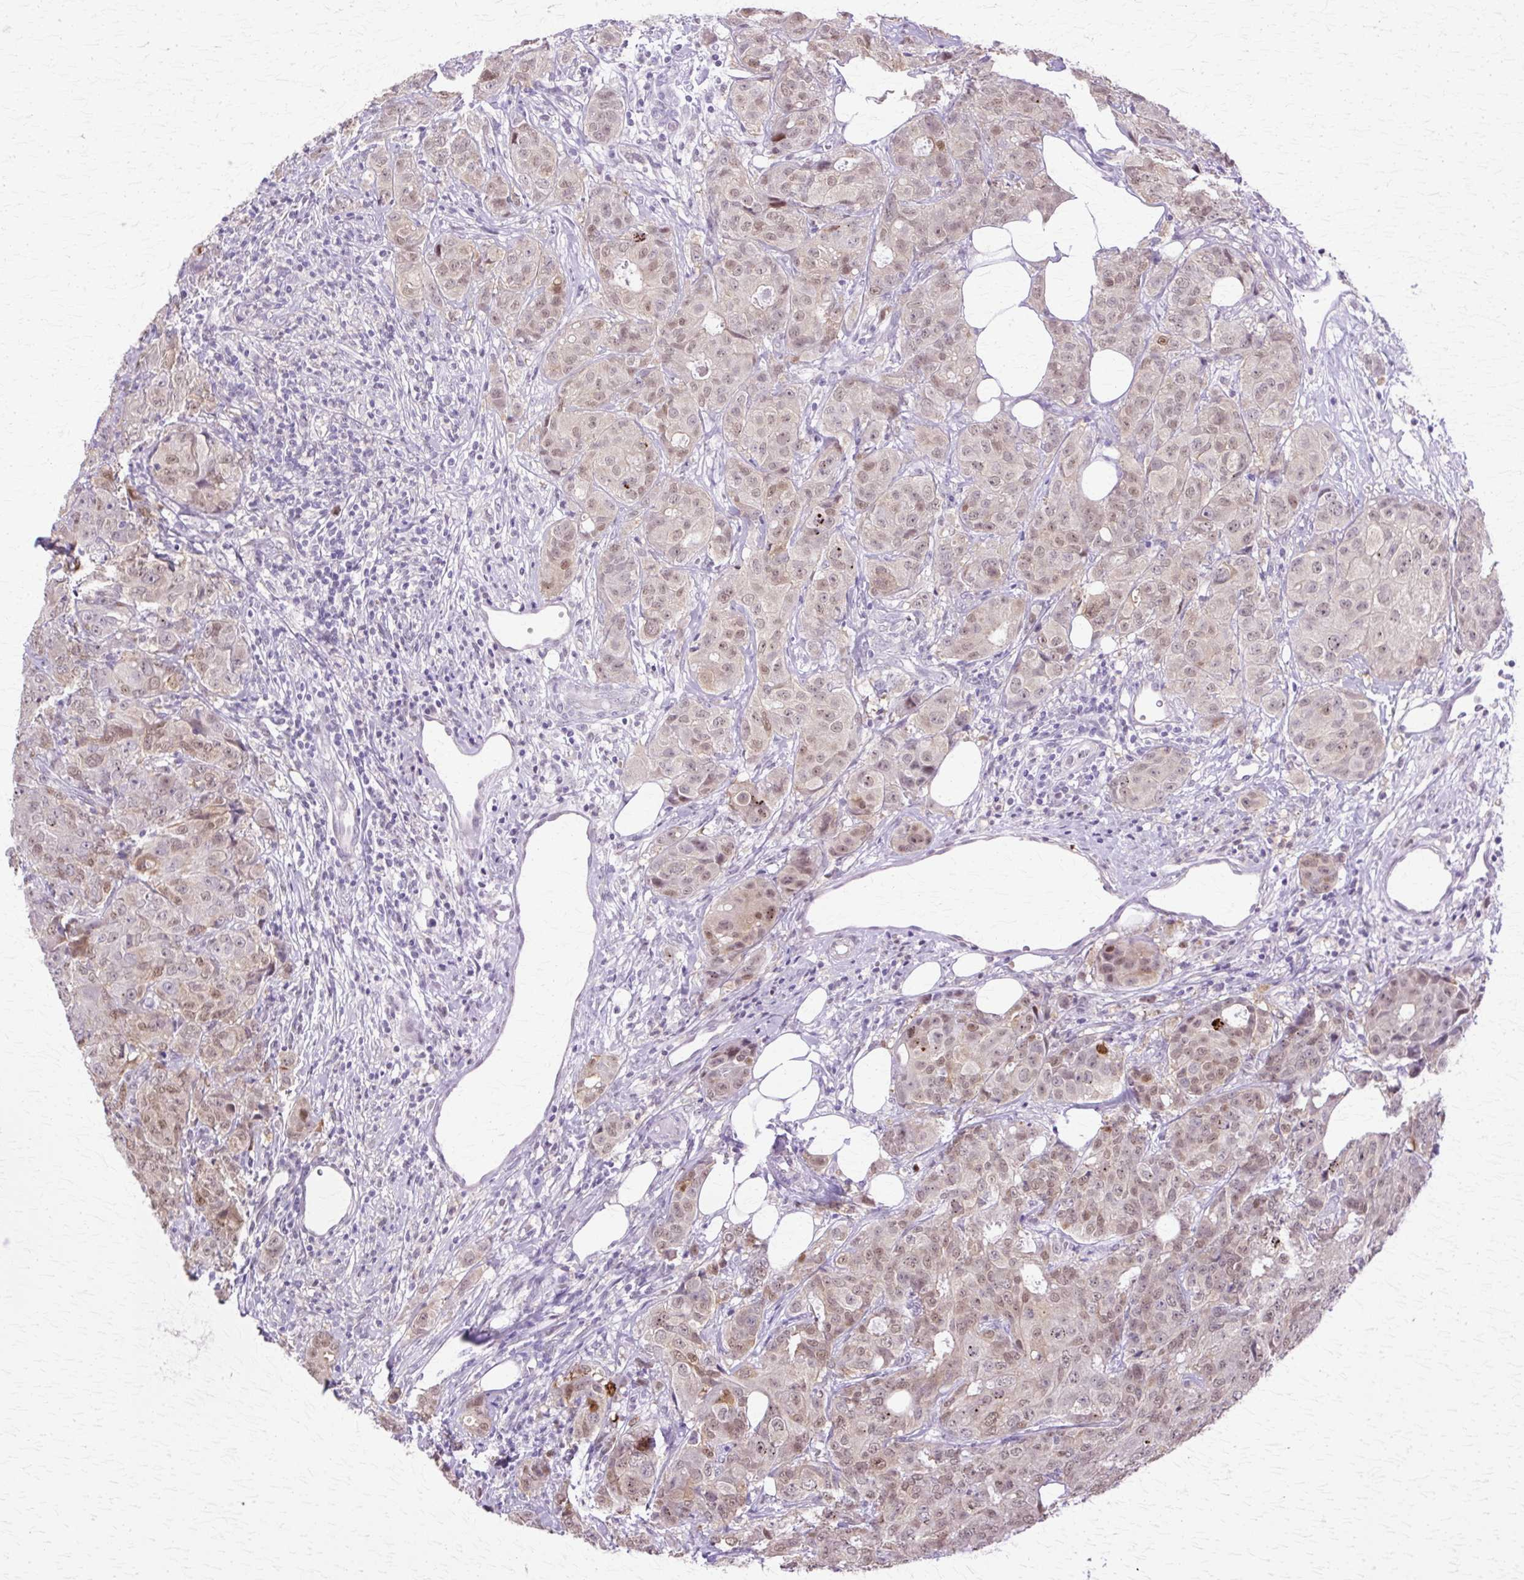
{"staining": {"intensity": "moderate", "quantity": "<25%", "location": "nuclear"}, "tissue": "breast cancer", "cell_type": "Tumor cells", "image_type": "cancer", "snomed": [{"axis": "morphology", "description": "Duct carcinoma"}, {"axis": "topography", "description": "Breast"}], "caption": "High-magnification brightfield microscopy of breast cancer stained with DAB (brown) and counterstained with hematoxylin (blue). tumor cells exhibit moderate nuclear staining is appreciated in approximately<25% of cells.", "gene": "HSPA8", "patient": {"sex": "female", "age": 43}}